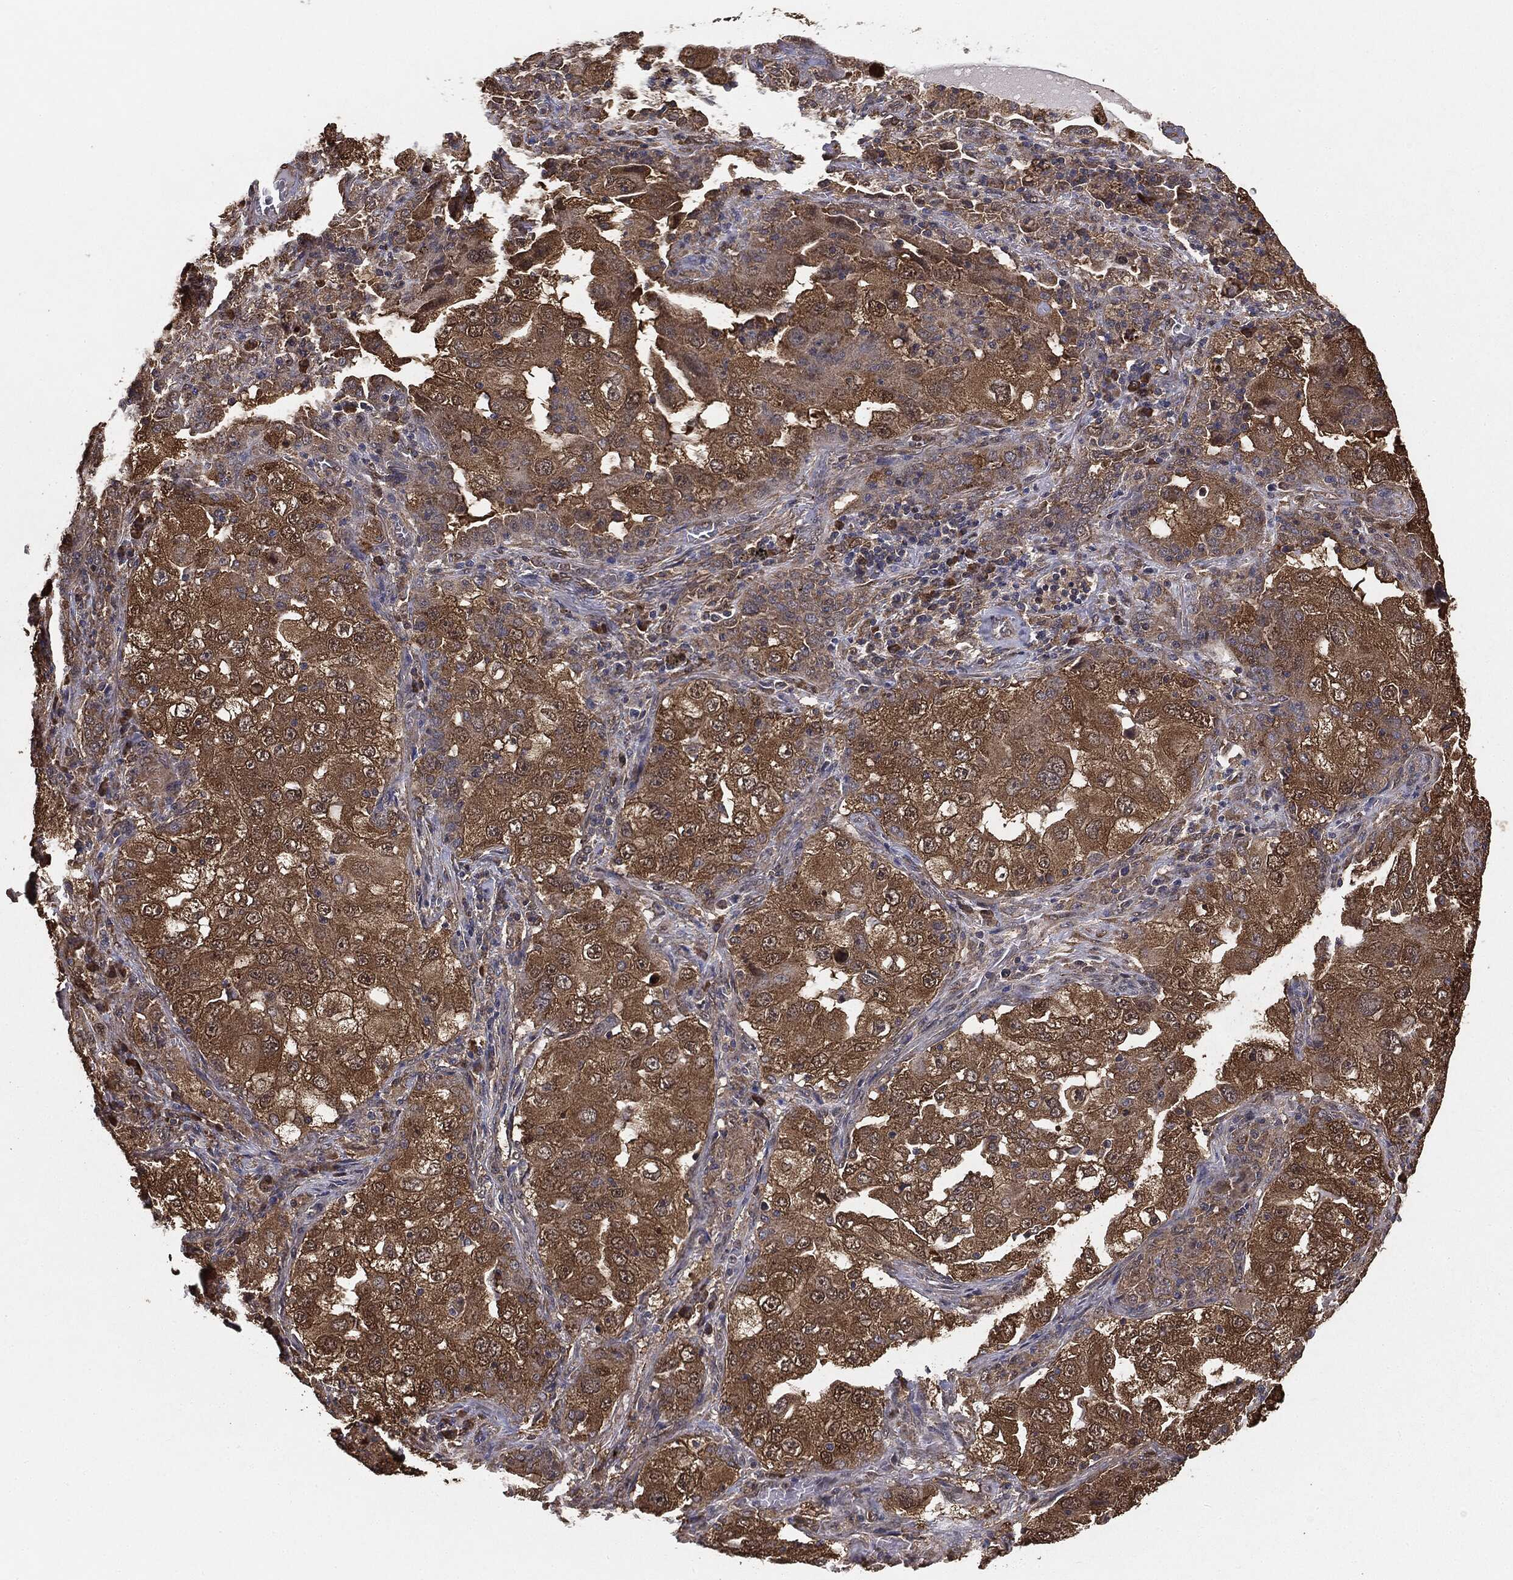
{"staining": {"intensity": "moderate", "quantity": ">75%", "location": "cytoplasmic/membranous"}, "tissue": "lung cancer", "cell_type": "Tumor cells", "image_type": "cancer", "snomed": [{"axis": "morphology", "description": "Adenocarcinoma, NOS"}, {"axis": "topography", "description": "Lung"}], "caption": "Brown immunohistochemical staining in lung cancer (adenocarcinoma) exhibits moderate cytoplasmic/membranous expression in approximately >75% of tumor cells.", "gene": "NME1", "patient": {"sex": "female", "age": 61}}